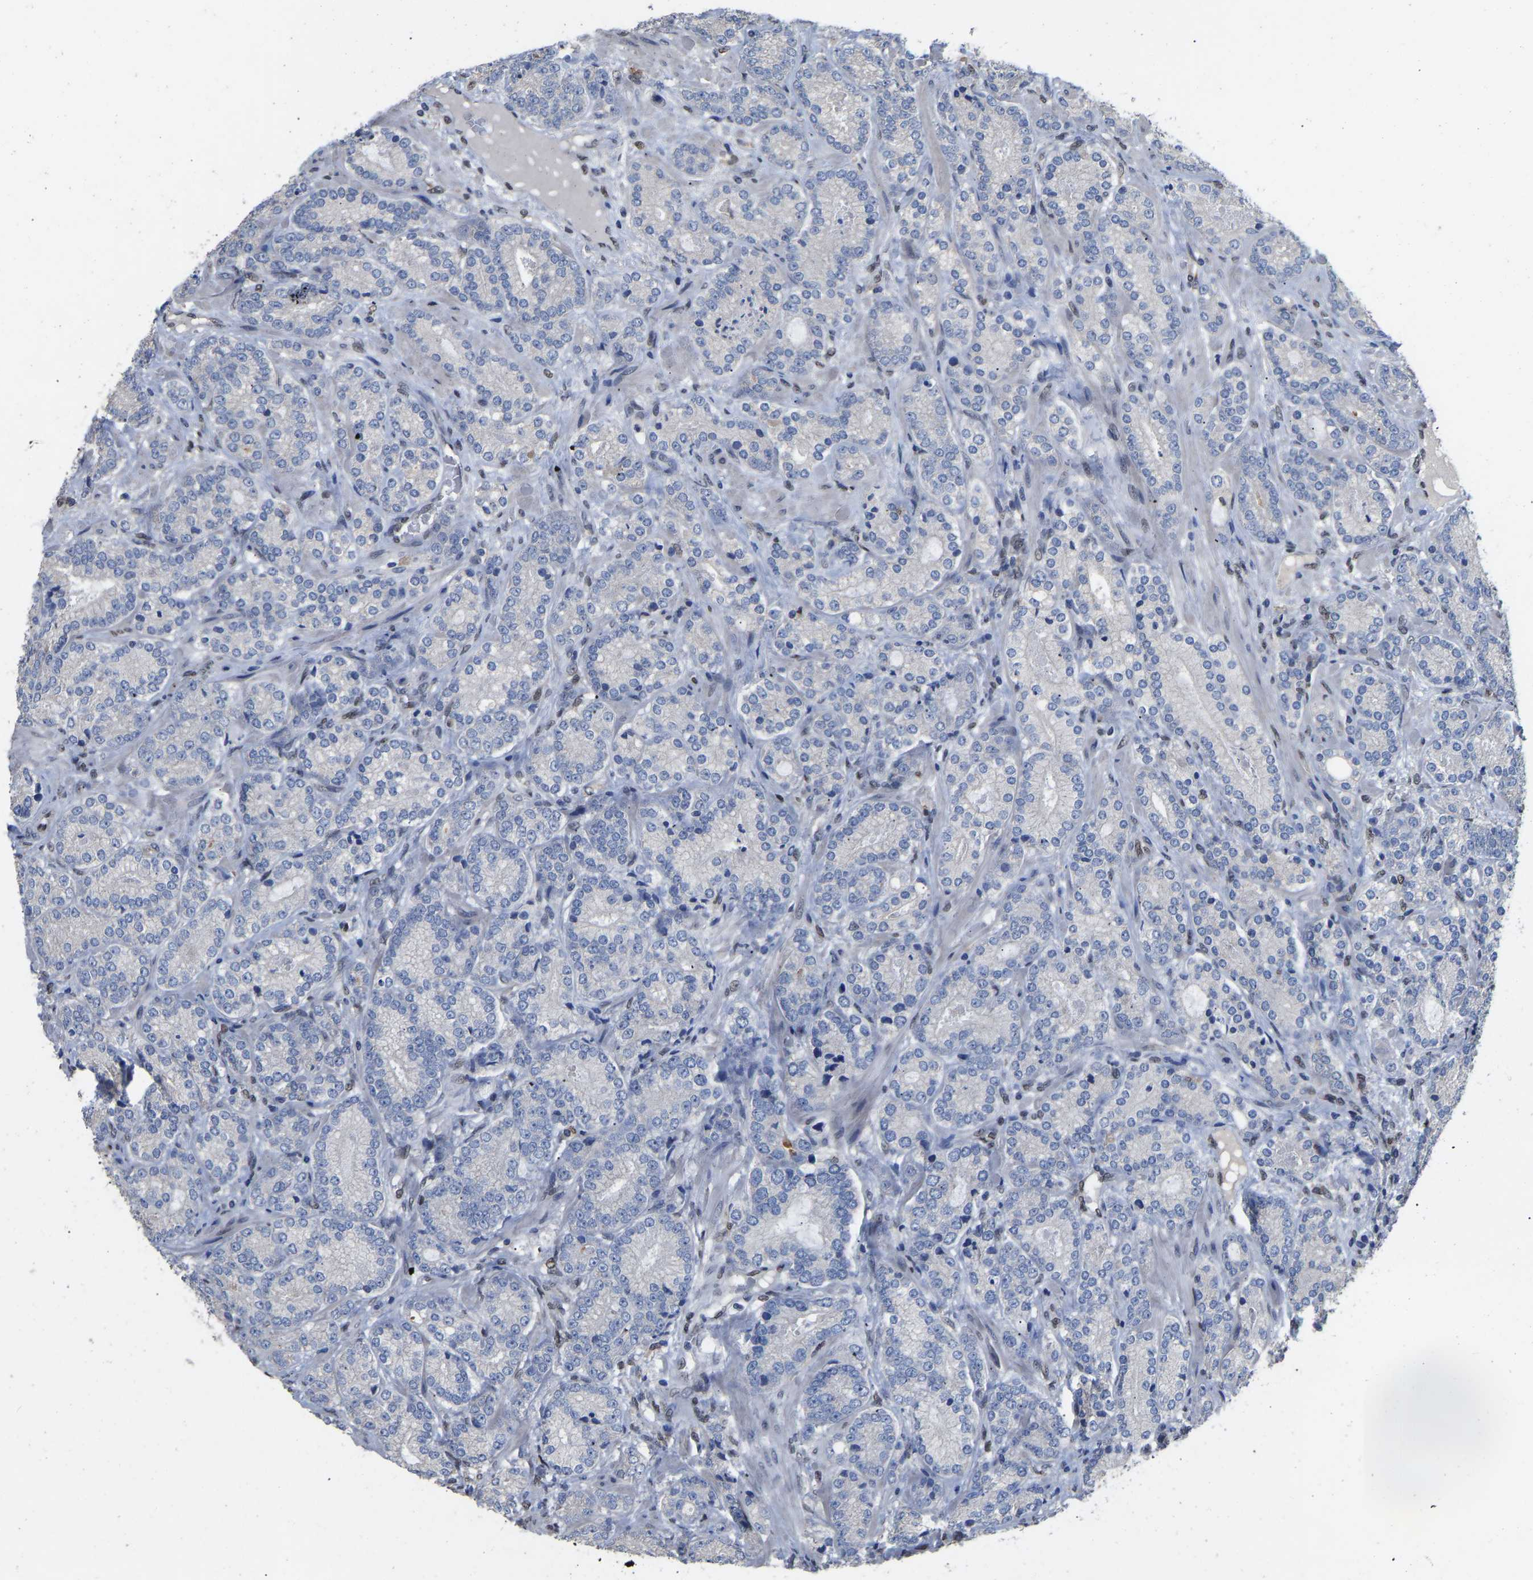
{"staining": {"intensity": "negative", "quantity": "none", "location": "none"}, "tissue": "prostate cancer", "cell_type": "Tumor cells", "image_type": "cancer", "snomed": [{"axis": "morphology", "description": "Adenocarcinoma, High grade"}, {"axis": "topography", "description": "Prostate"}], "caption": "Immunohistochemistry histopathology image of neoplastic tissue: human prostate adenocarcinoma (high-grade) stained with DAB displays no significant protein expression in tumor cells.", "gene": "QKI", "patient": {"sex": "male", "age": 61}}